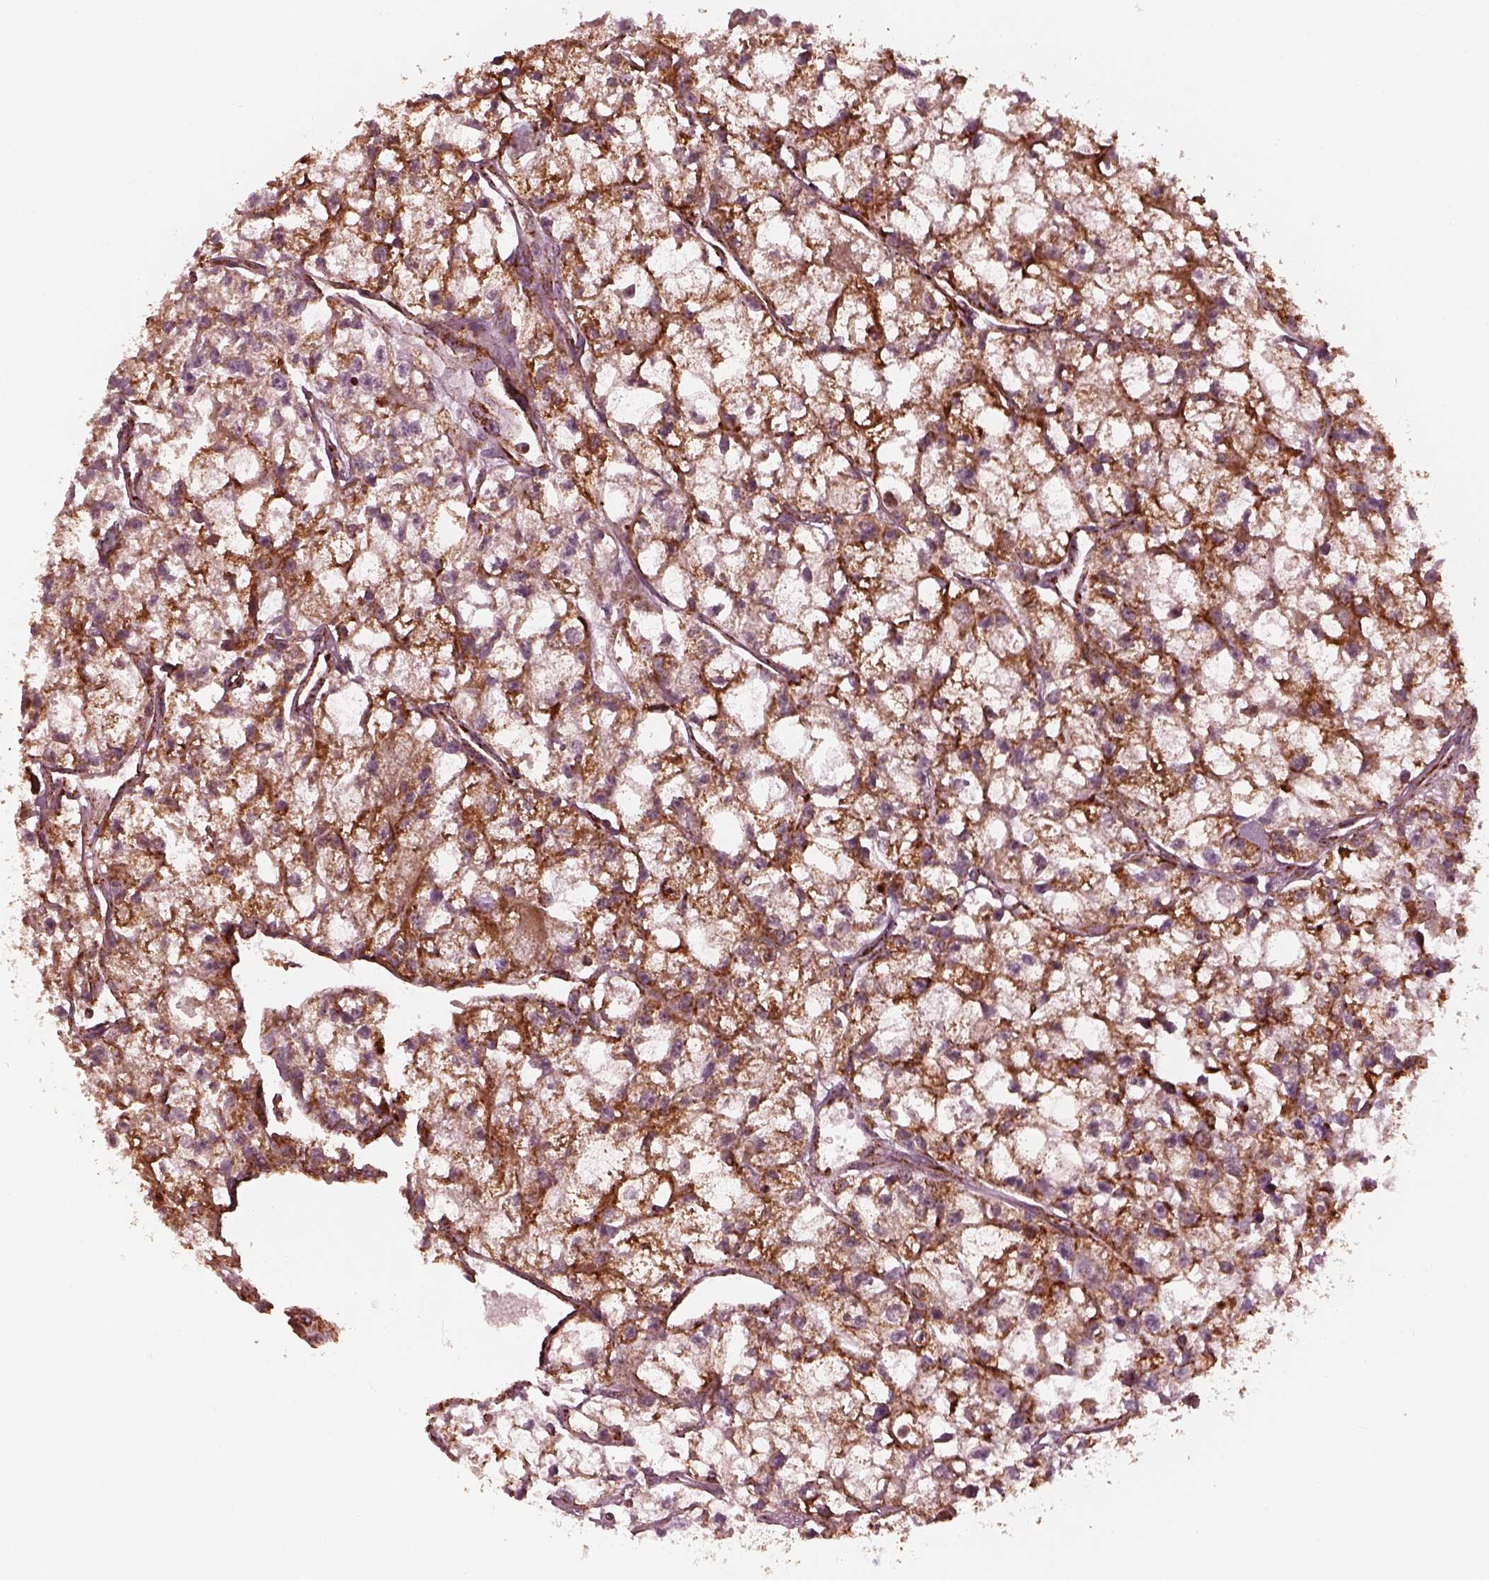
{"staining": {"intensity": "strong", "quantity": ">75%", "location": "cytoplasmic/membranous"}, "tissue": "renal cancer", "cell_type": "Tumor cells", "image_type": "cancer", "snomed": [{"axis": "morphology", "description": "Adenocarcinoma, NOS"}, {"axis": "topography", "description": "Kidney"}], "caption": "Brown immunohistochemical staining in human renal cancer exhibits strong cytoplasmic/membranous expression in approximately >75% of tumor cells.", "gene": "NDUFB10", "patient": {"sex": "male", "age": 56}}